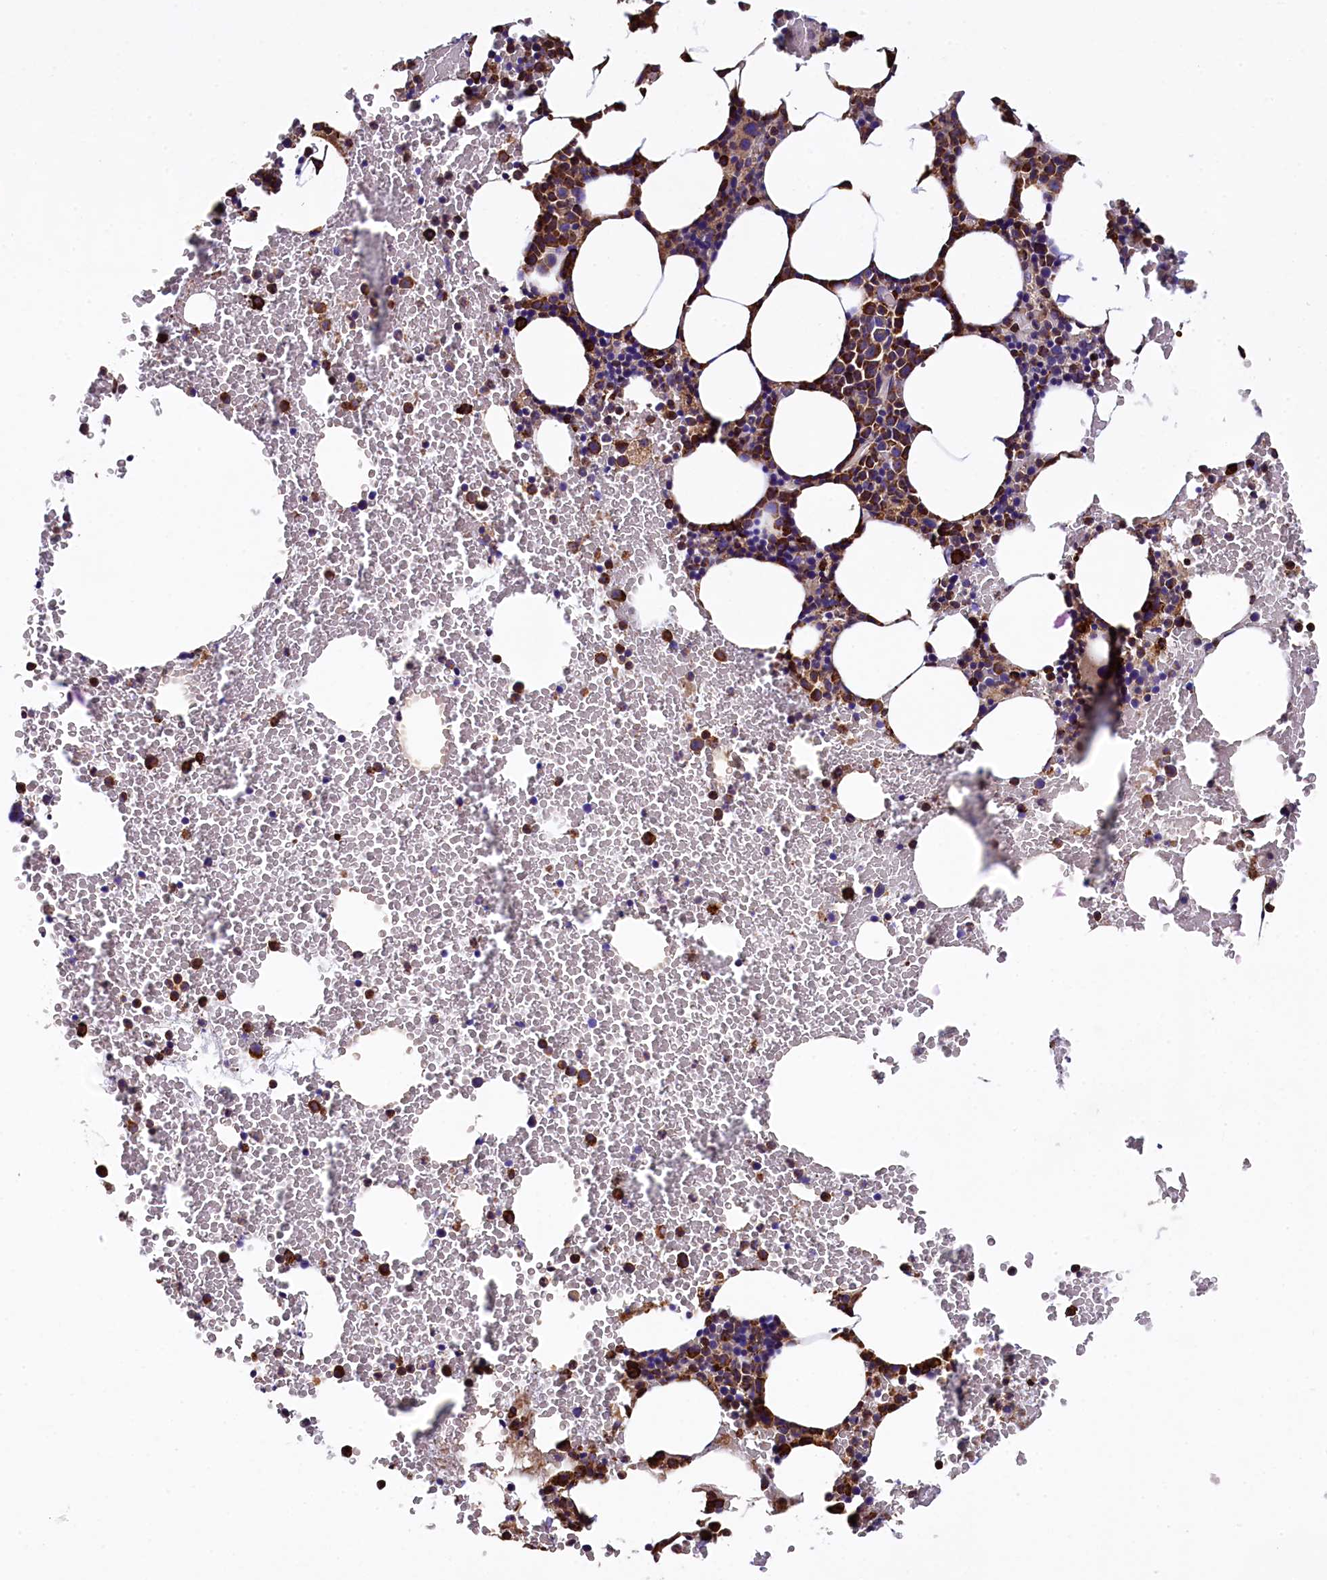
{"staining": {"intensity": "strong", "quantity": "25%-75%", "location": "cytoplasmic/membranous"}, "tissue": "bone marrow", "cell_type": "Hematopoietic cells", "image_type": "normal", "snomed": [{"axis": "morphology", "description": "Normal tissue, NOS"}, {"axis": "morphology", "description": "Inflammation, NOS"}, {"axis": "topography", "description": "Bone marrow"}], "caption": "Hematopoietic cells display high levels of strong cytoplasmic/membranous positivity in about 25%-75% of cells in unremarkable human bone marrow. Immunohistochemistry stains the protein in brown and the nuclei are stained blue.", "gene": "CAPS2", "patient": {"sex": "female", "age": 78}}